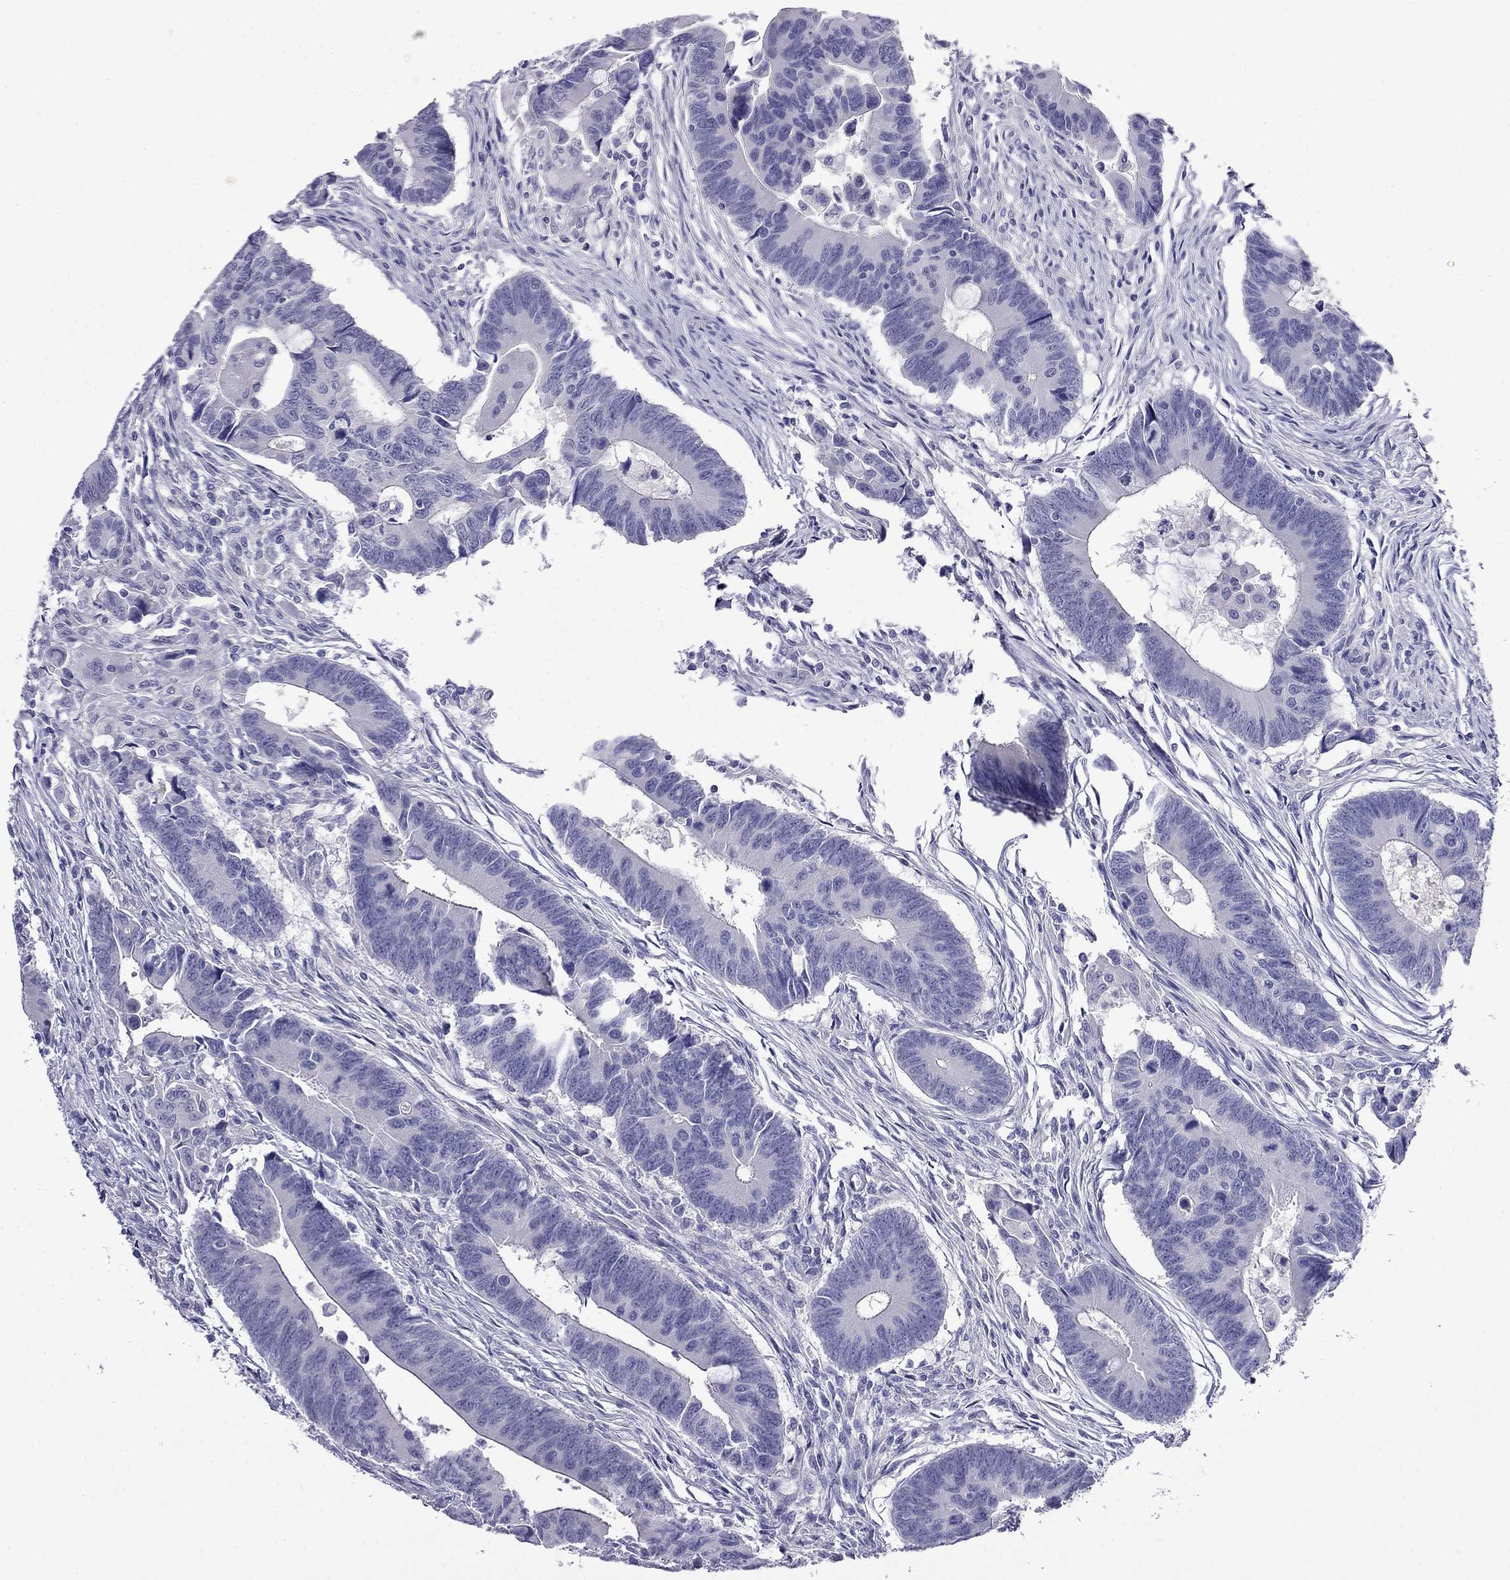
{"staining": {"intensity": "negative", "quantity": "none", "location": "none"}, "tissue": "colorectal cancer", "cell_type": "Tumor cells", "image_type": "cancer", "snomed": [{"axis": "morphology", "description": "Adenocarcinoma, NOS"}, {"axis": "topography", "description": "Rectum"}], "caption": "Immunohistochemical staining of colorectal cancer (adenocarcinoma) shows no significant staining in tumor cells.", "gene": "MYO15A", "patient": {"sex": "male", "age": 67}}